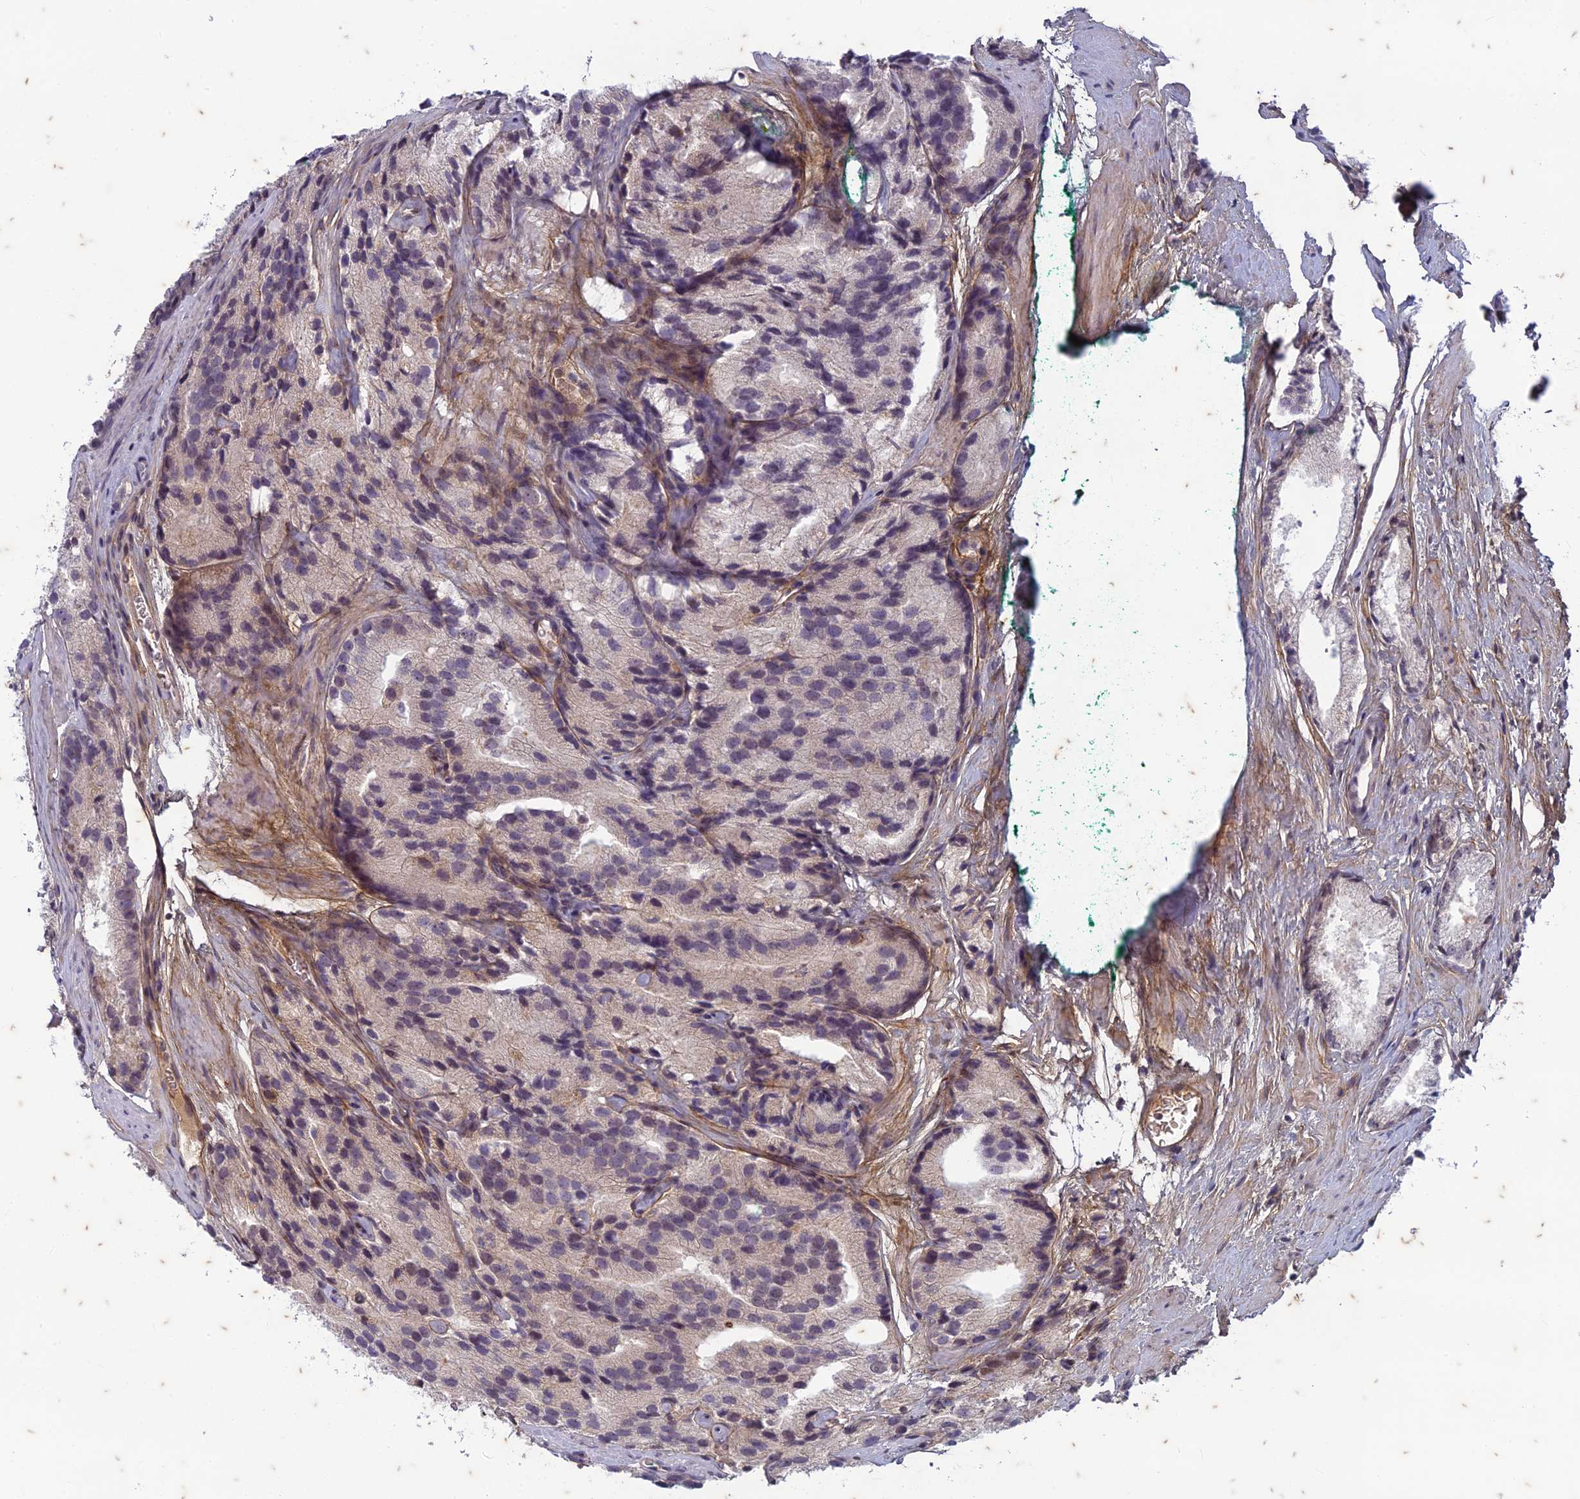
{"staining": {"intensity": "weak", "quantity": "<25%", "location": "nuclear"}, "tissue": "prostate cancer", "cell_type": "Tumor cells", "image_type": "cancer", "snomed": [{"axis": "morphology", "description": "Adenocarcinoma, High grade"}, {"axis": "topography", "description": "Prostate"}], "caption": "This photomicrograph is of prostate cancer stained with immunohistochemistry (IHC) to label a protein in brown with the nuclei are counter-stained blue. There is no staining in tumor cells. (Brightfield microscopy of DAB (3,3'-diaminobenzidine) IHC at high magnification).", "gene": "PABPN1L", "patient": {"sex": "male", "age": 66}}